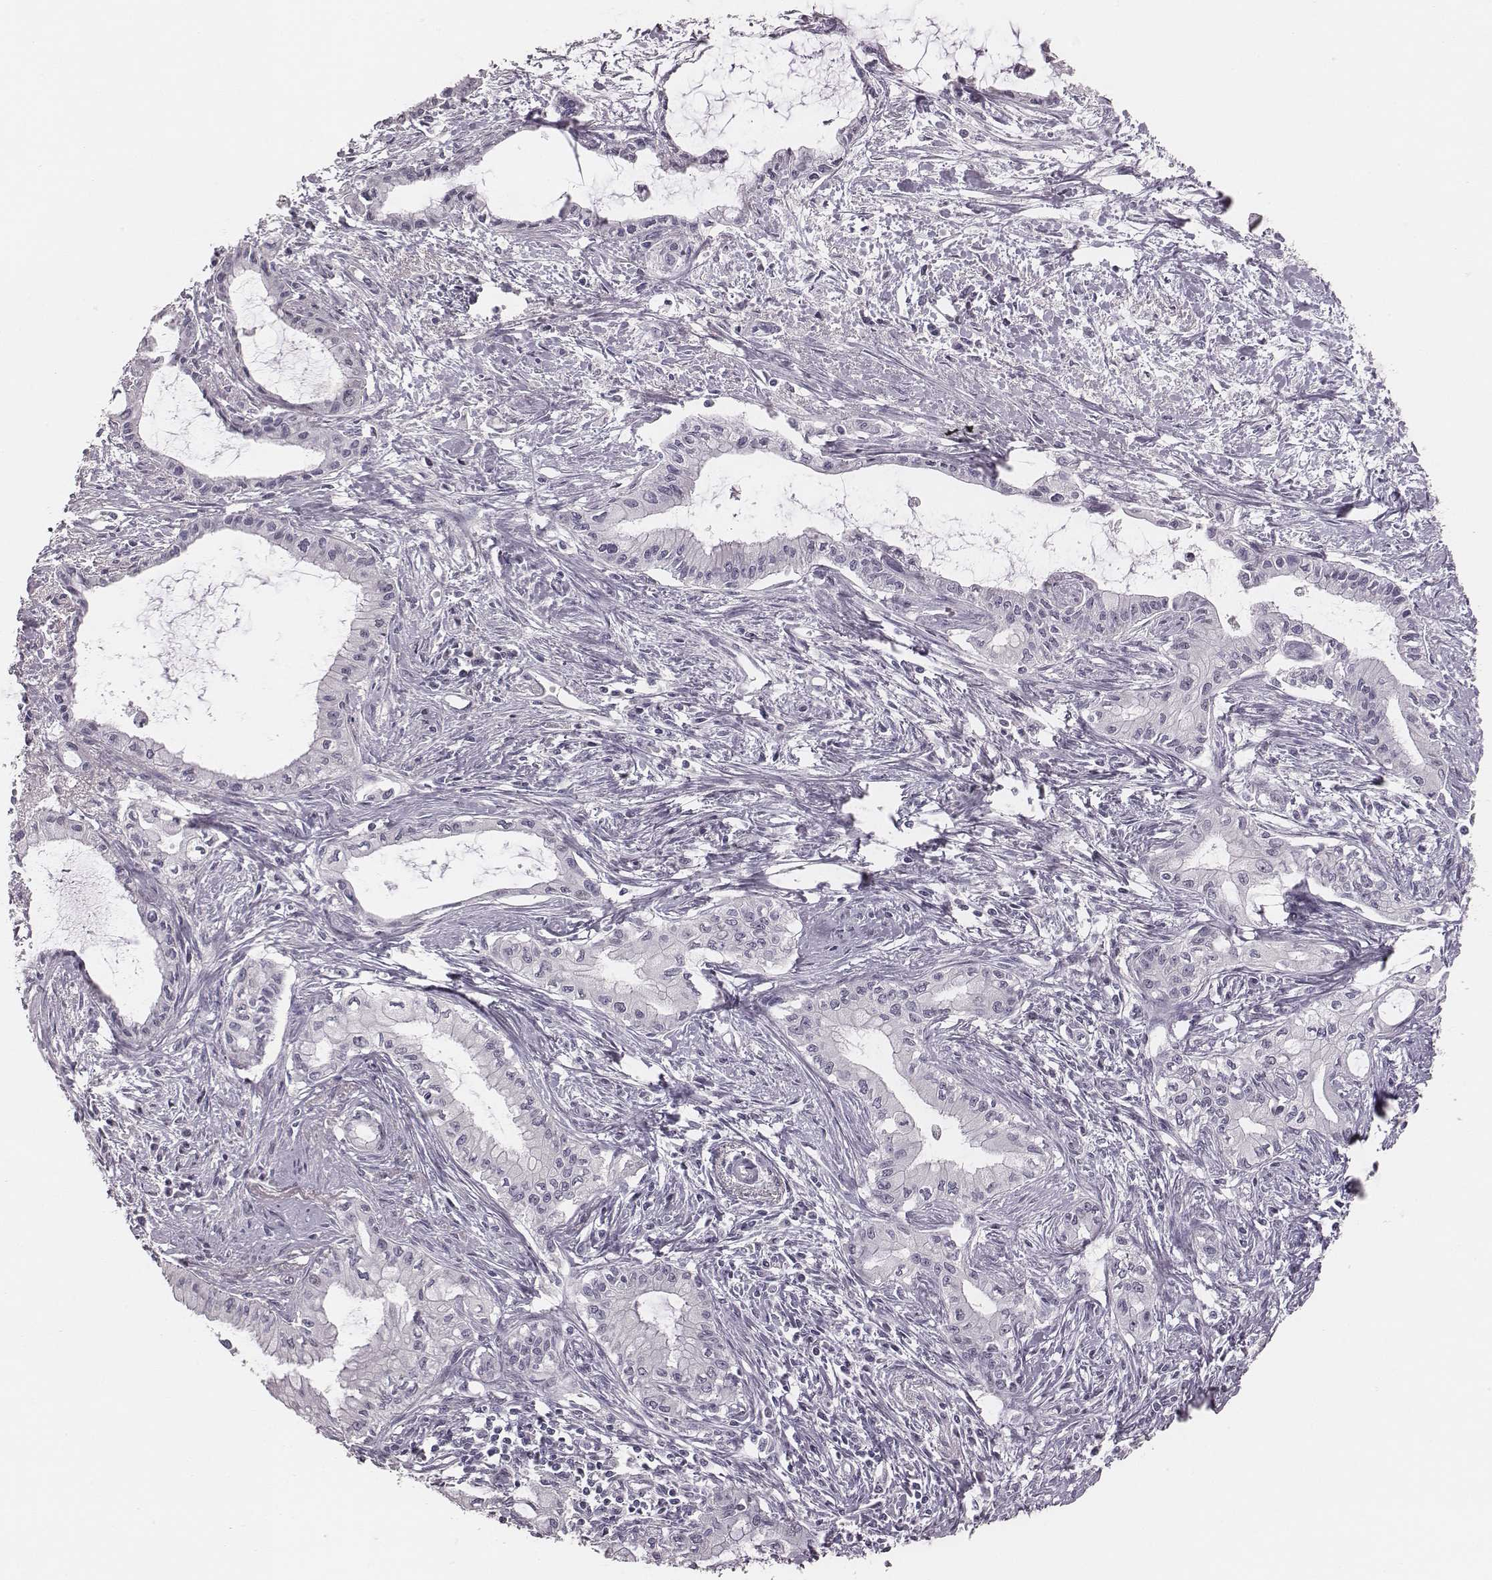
{"staining": {"intensity": "negative", "quantity": "none", "location": "none"}, "tissue": "pancreatic cancer", "cell_type": "Tumor cells", "image_type": "cancer", "snomed": [{"axis": "morphology", "description": "Adenocarcinoma, NOS"}, {"axis": "topography", "description": "Pancreas"}], "caption": "Tumor cells show no significant positivity in adenocarcinoma (pancreatic). The staining is performed using DAB brown chromogen with nuclei counter-stained in using hematoxylin.", "gene": "CSHL1", "patient": {"sex": "male", "age": 48}}